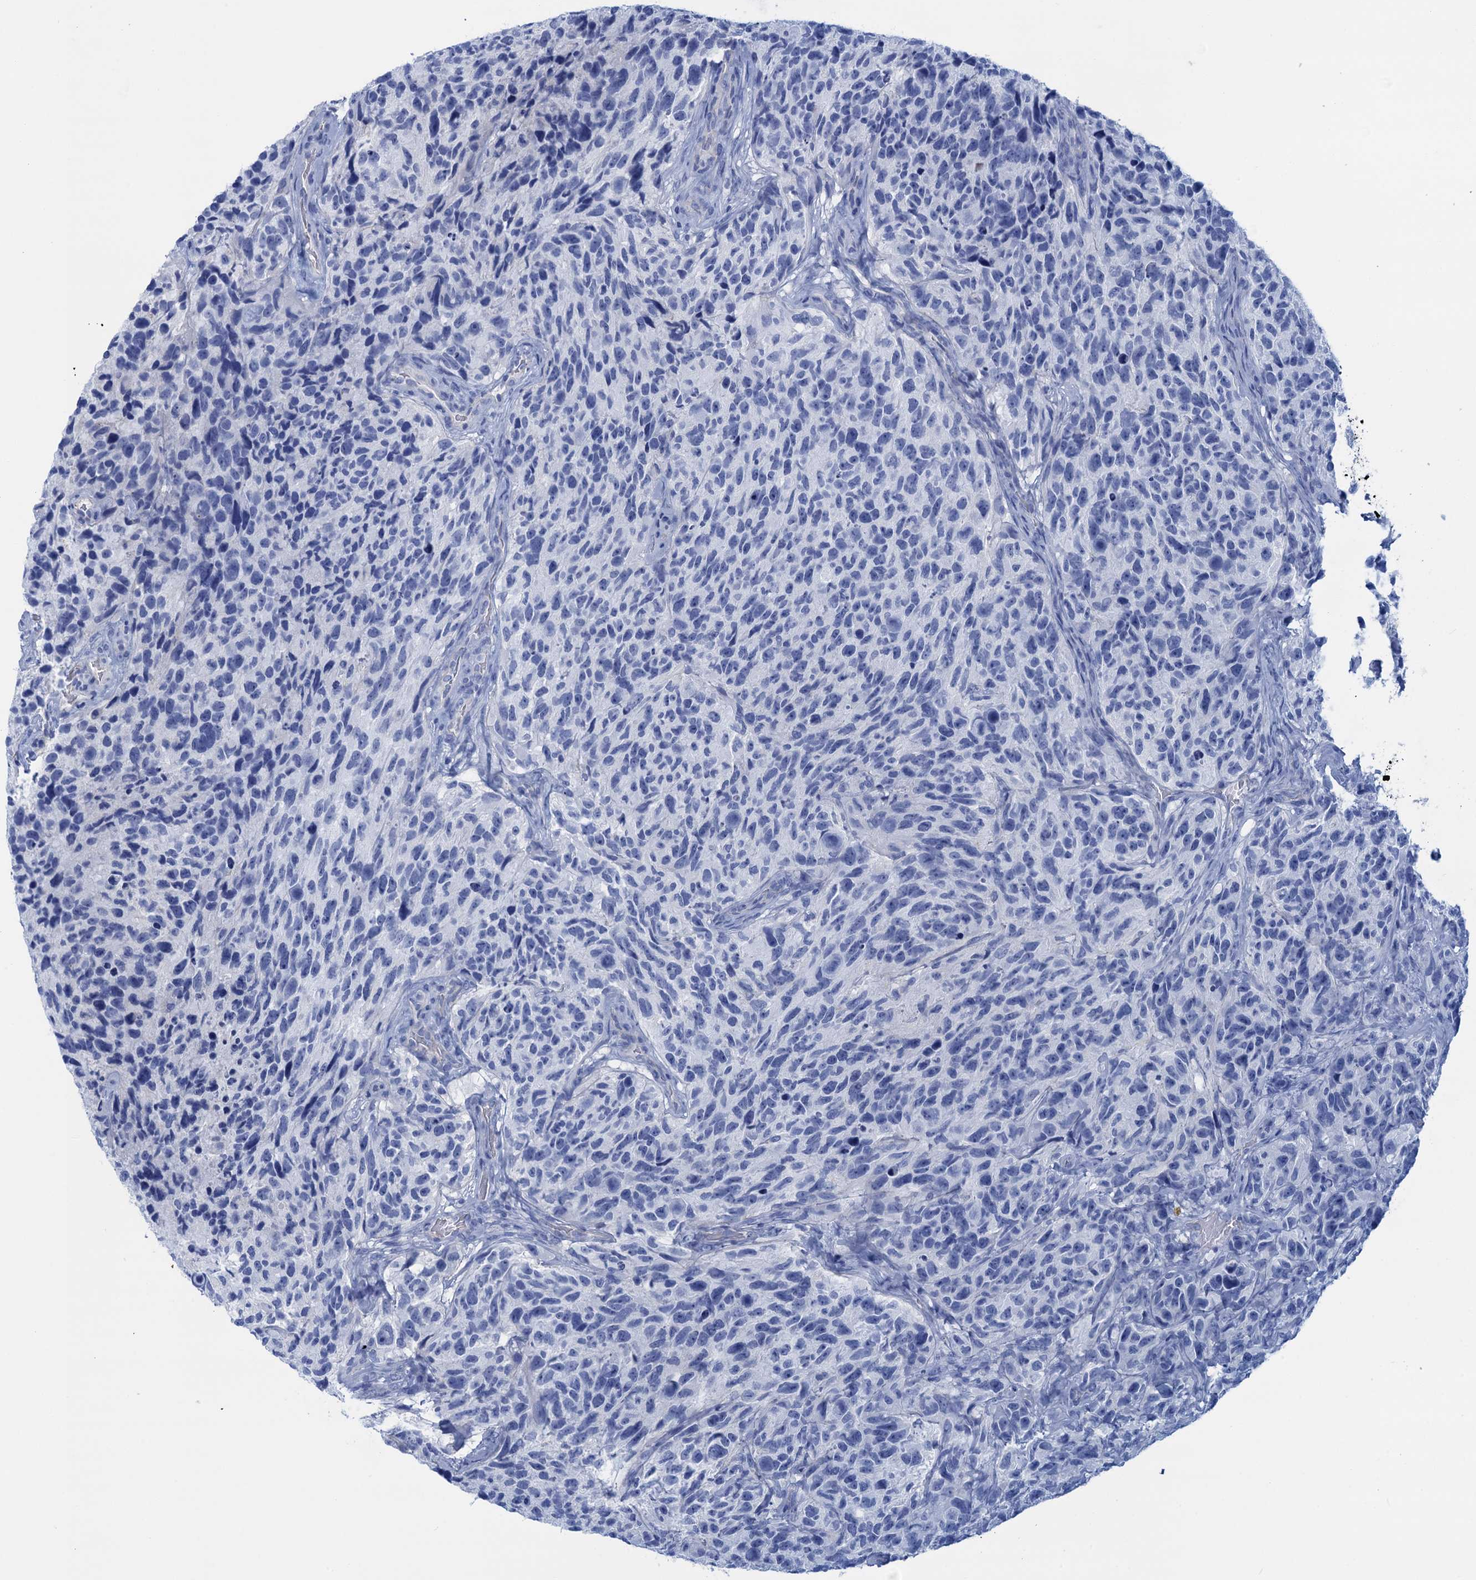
{"staining": {"intensity": "negative", "quantity": "none", "location": "none"}, "tissue": "glioma", "cell_type": "Tumor cells", "image_type": "cancer", "snomed": [{"axis": "morphology", "description": "Glioma, malignant, High grade"}, {"axis": "topography", "description": "Brain"}], "caption": "An image of human glioma is negative for staining in tumor cells. Nuclei are stained in blue.", "gene": "CALML5", "patient": {"sex": "male", "age": 69}}